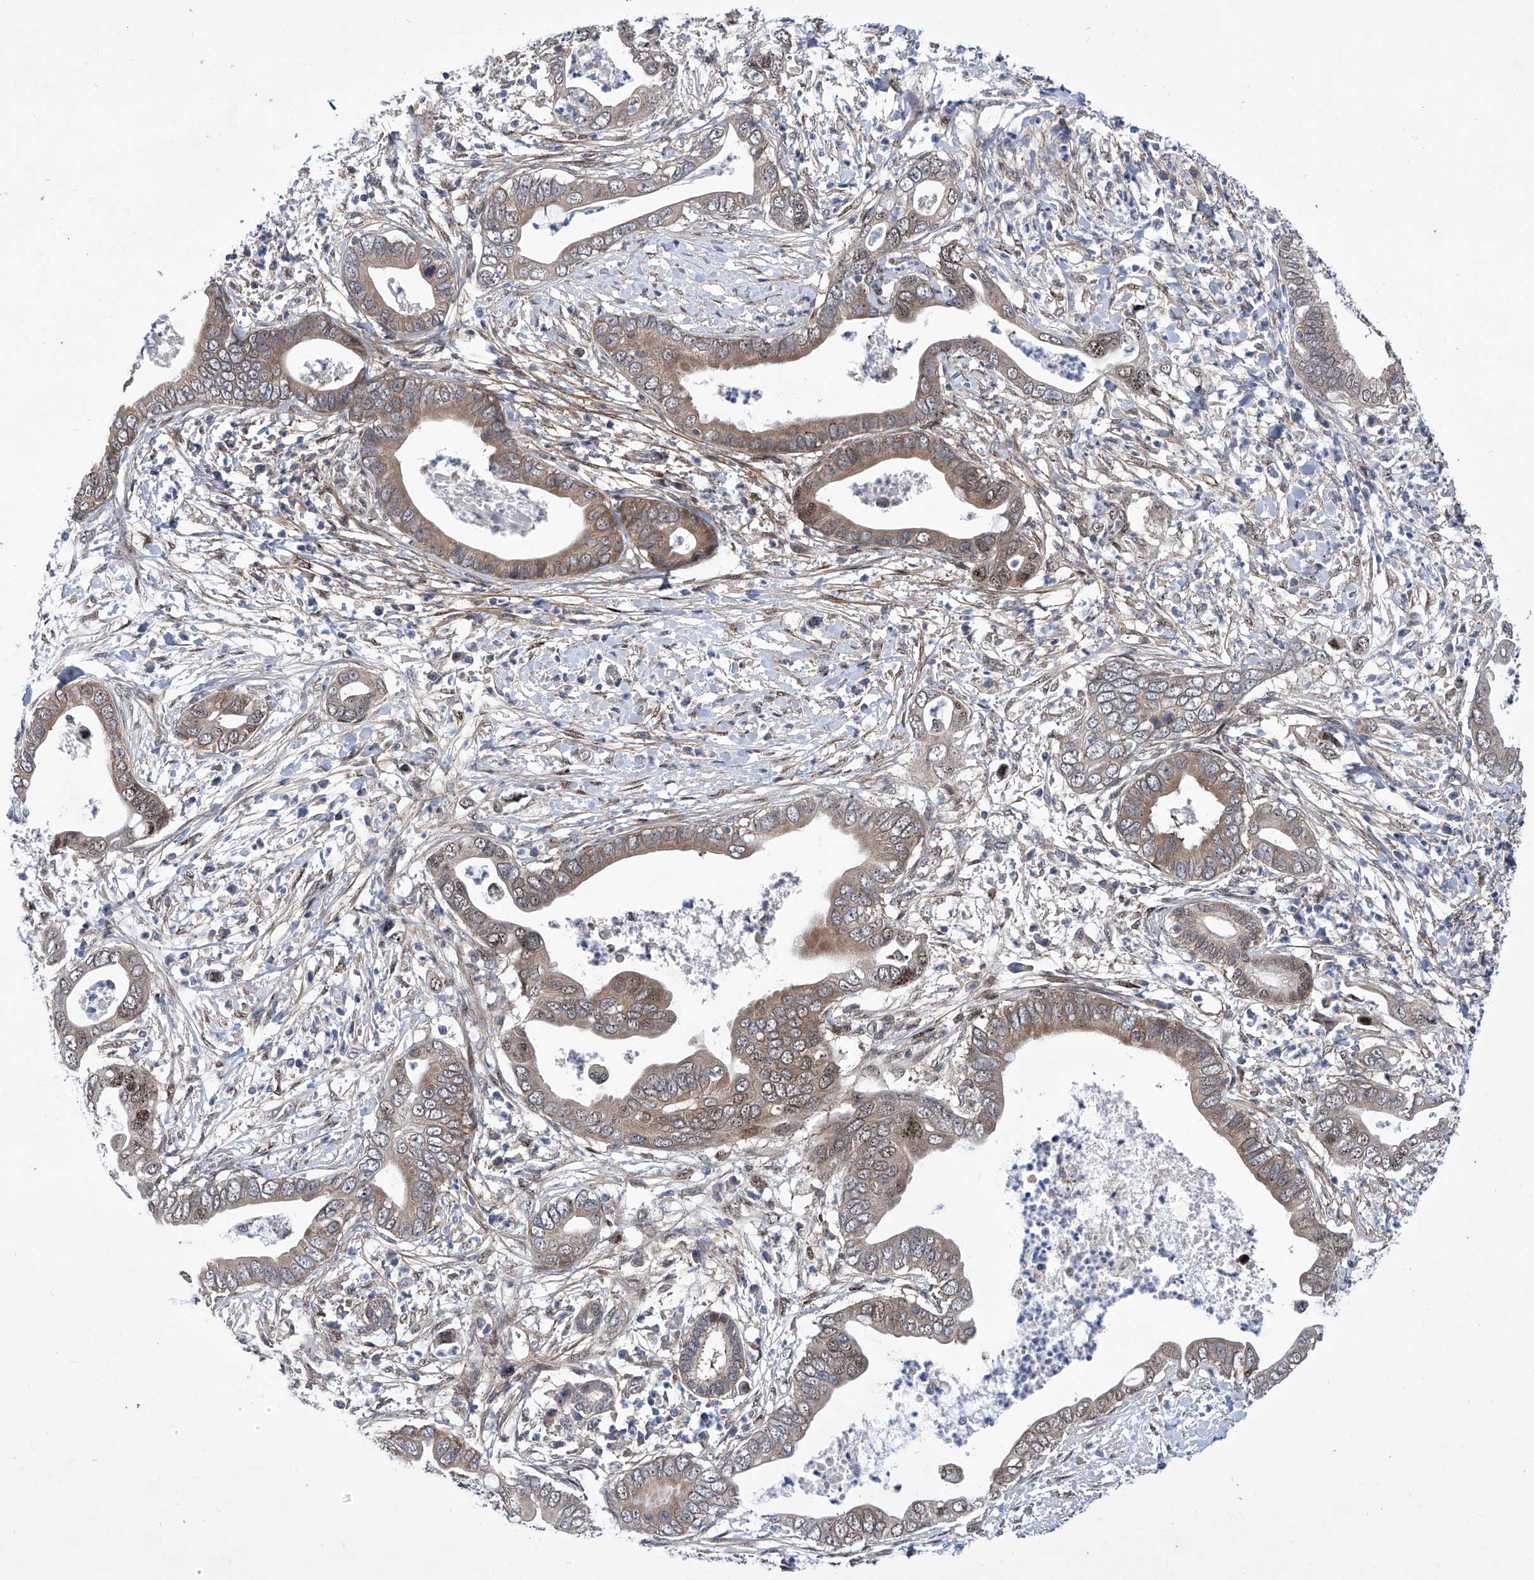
{"staining": {"intensity": "moderate", "quantity": ">75%", "location": "cytoplasmic/membranous,nuclear"}, "tissue": "pancreatic cancer", "cell_type": "Tumor cells", "image_type": "cancer", "snomed": [{"axis": "morphology", "description": "Adenocarcinoma, NOS"}, {"axis": "topography", "description": "Pancreas"}], "caption": "There is medium levels of moderate cytoplasmic/membranous and nuclear positivity in tumor cells of adenocarcinoma (pancreatic), as demonstrated by immunohistochemical staining (brown color).", "gene": "KTI12", "patient": {"sex": "male", "age": 75}}